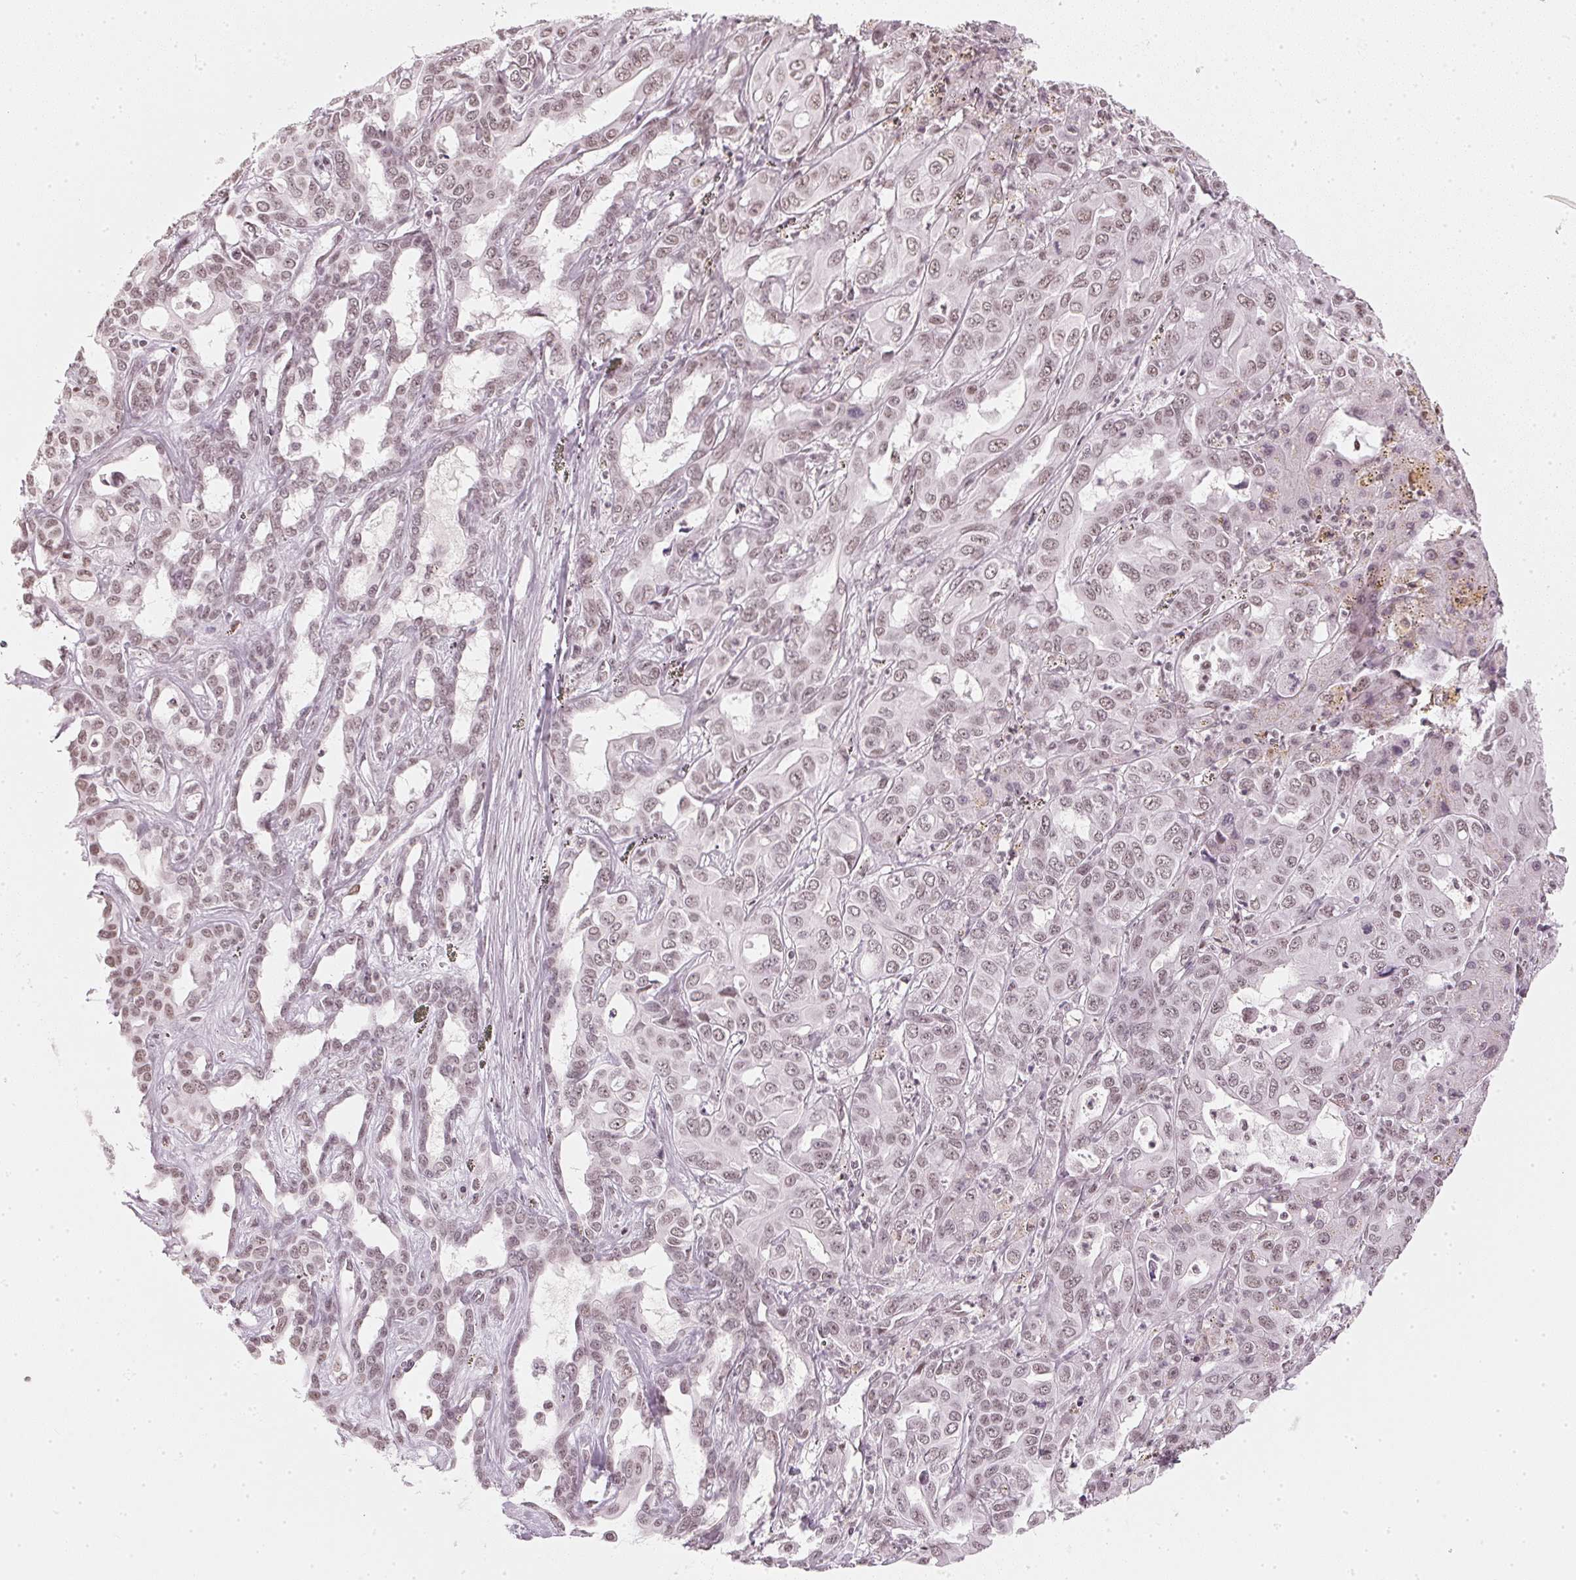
{"staining": {"intensity": "weak", "quantity": ">75%", "location": "nuclear"}, "tissue": "liver cancer", "cell_type": "Tumor cells", "image_type": "cancer", "snomed": [{"axis": "morphology", "description": "Cholangiocarcinoma"}, {"axis": "topography", "description": "Liver"}], "caption": "Immunohistochemical staining of human cholangiocarcinoma (liver) displays weak nuclear protein positivity in about >75% of tumor cells.", "gene": "DNAJC6", "patient": {"sex": "female", "age": 60}}